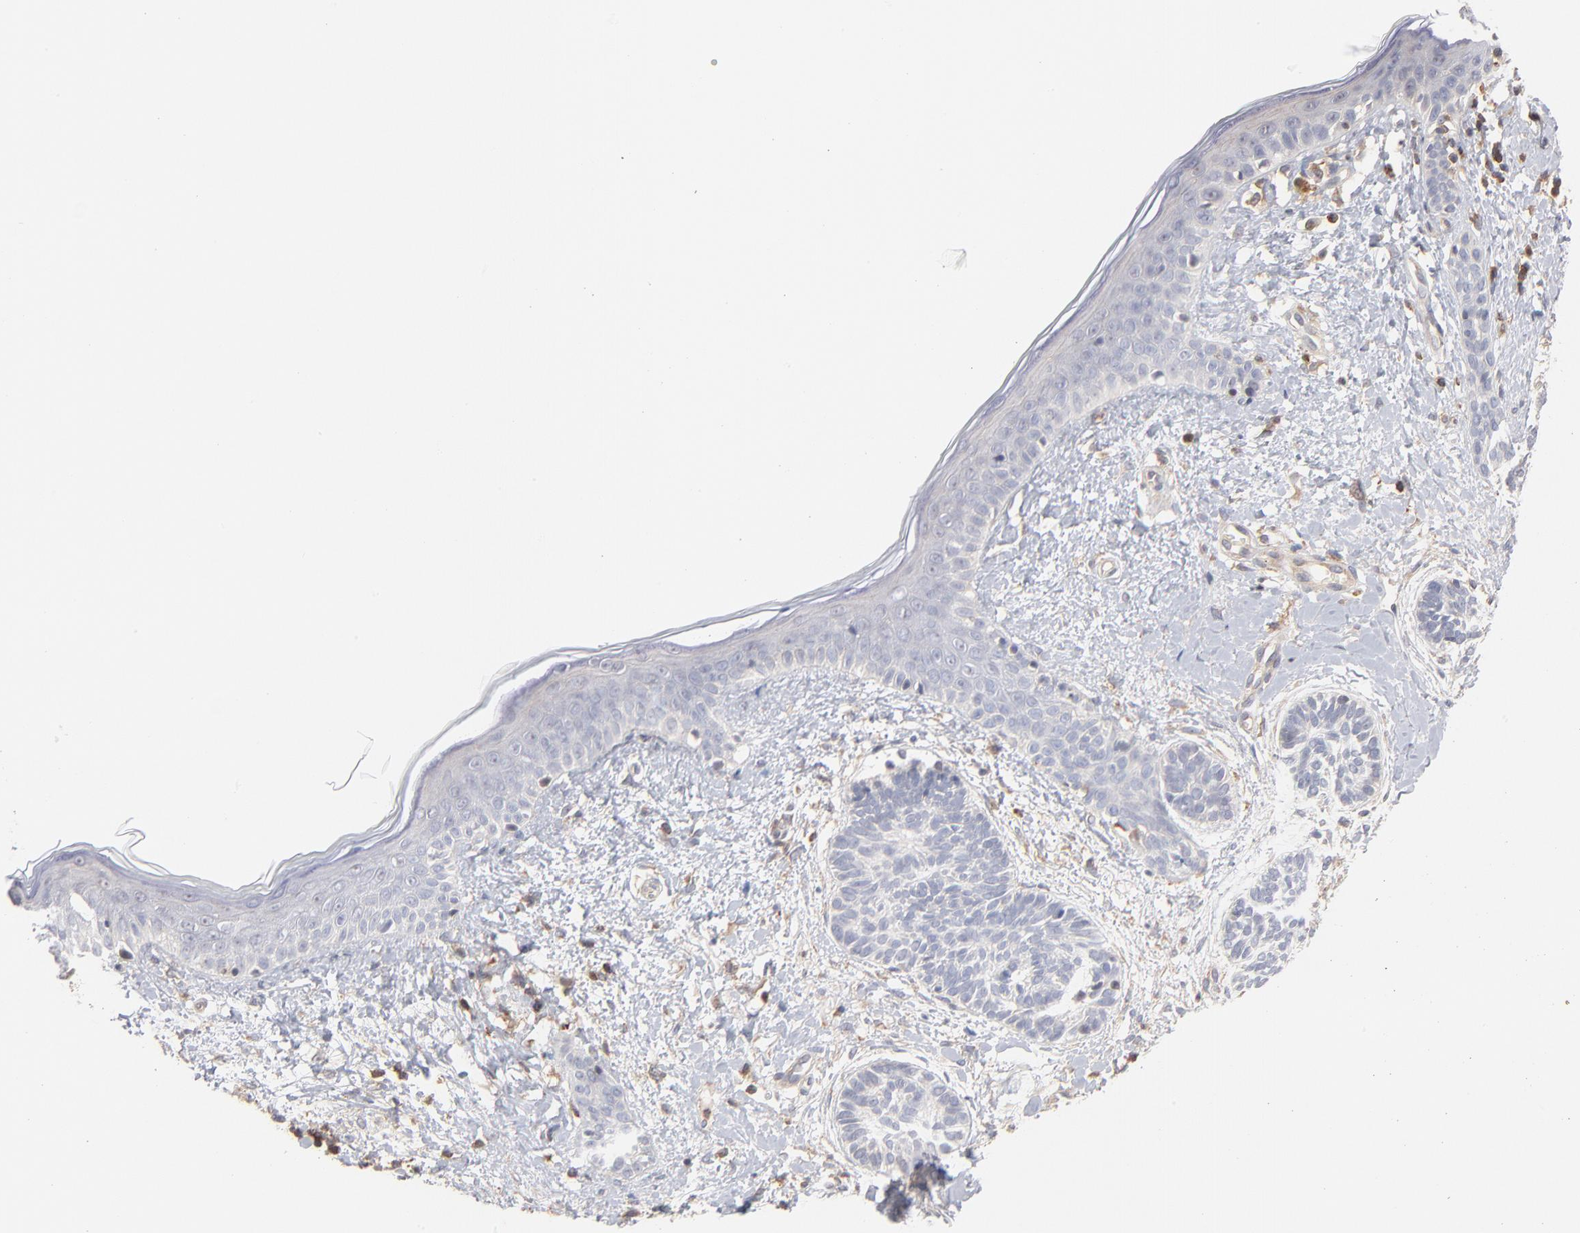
{"staining": {"intensity": "negative", "quantity": "none", "location": "none"}, "tissue": "skin cancer", "cell_type": "Tumor cells", "image_type": "cancer", "snomed": [{"axis": "morphology", "description": "Normal tissue, NOS"}, {"axis": "morphology", "description": "Basal cell carcinoma"}, {"axis": "topography", "description": "Skin"}], "caption": "The histopathology image reveals no staining of tumor cells in skin cancer.", "gene": "WIPF1", "patient": {"sex": "male", "age": 63}}